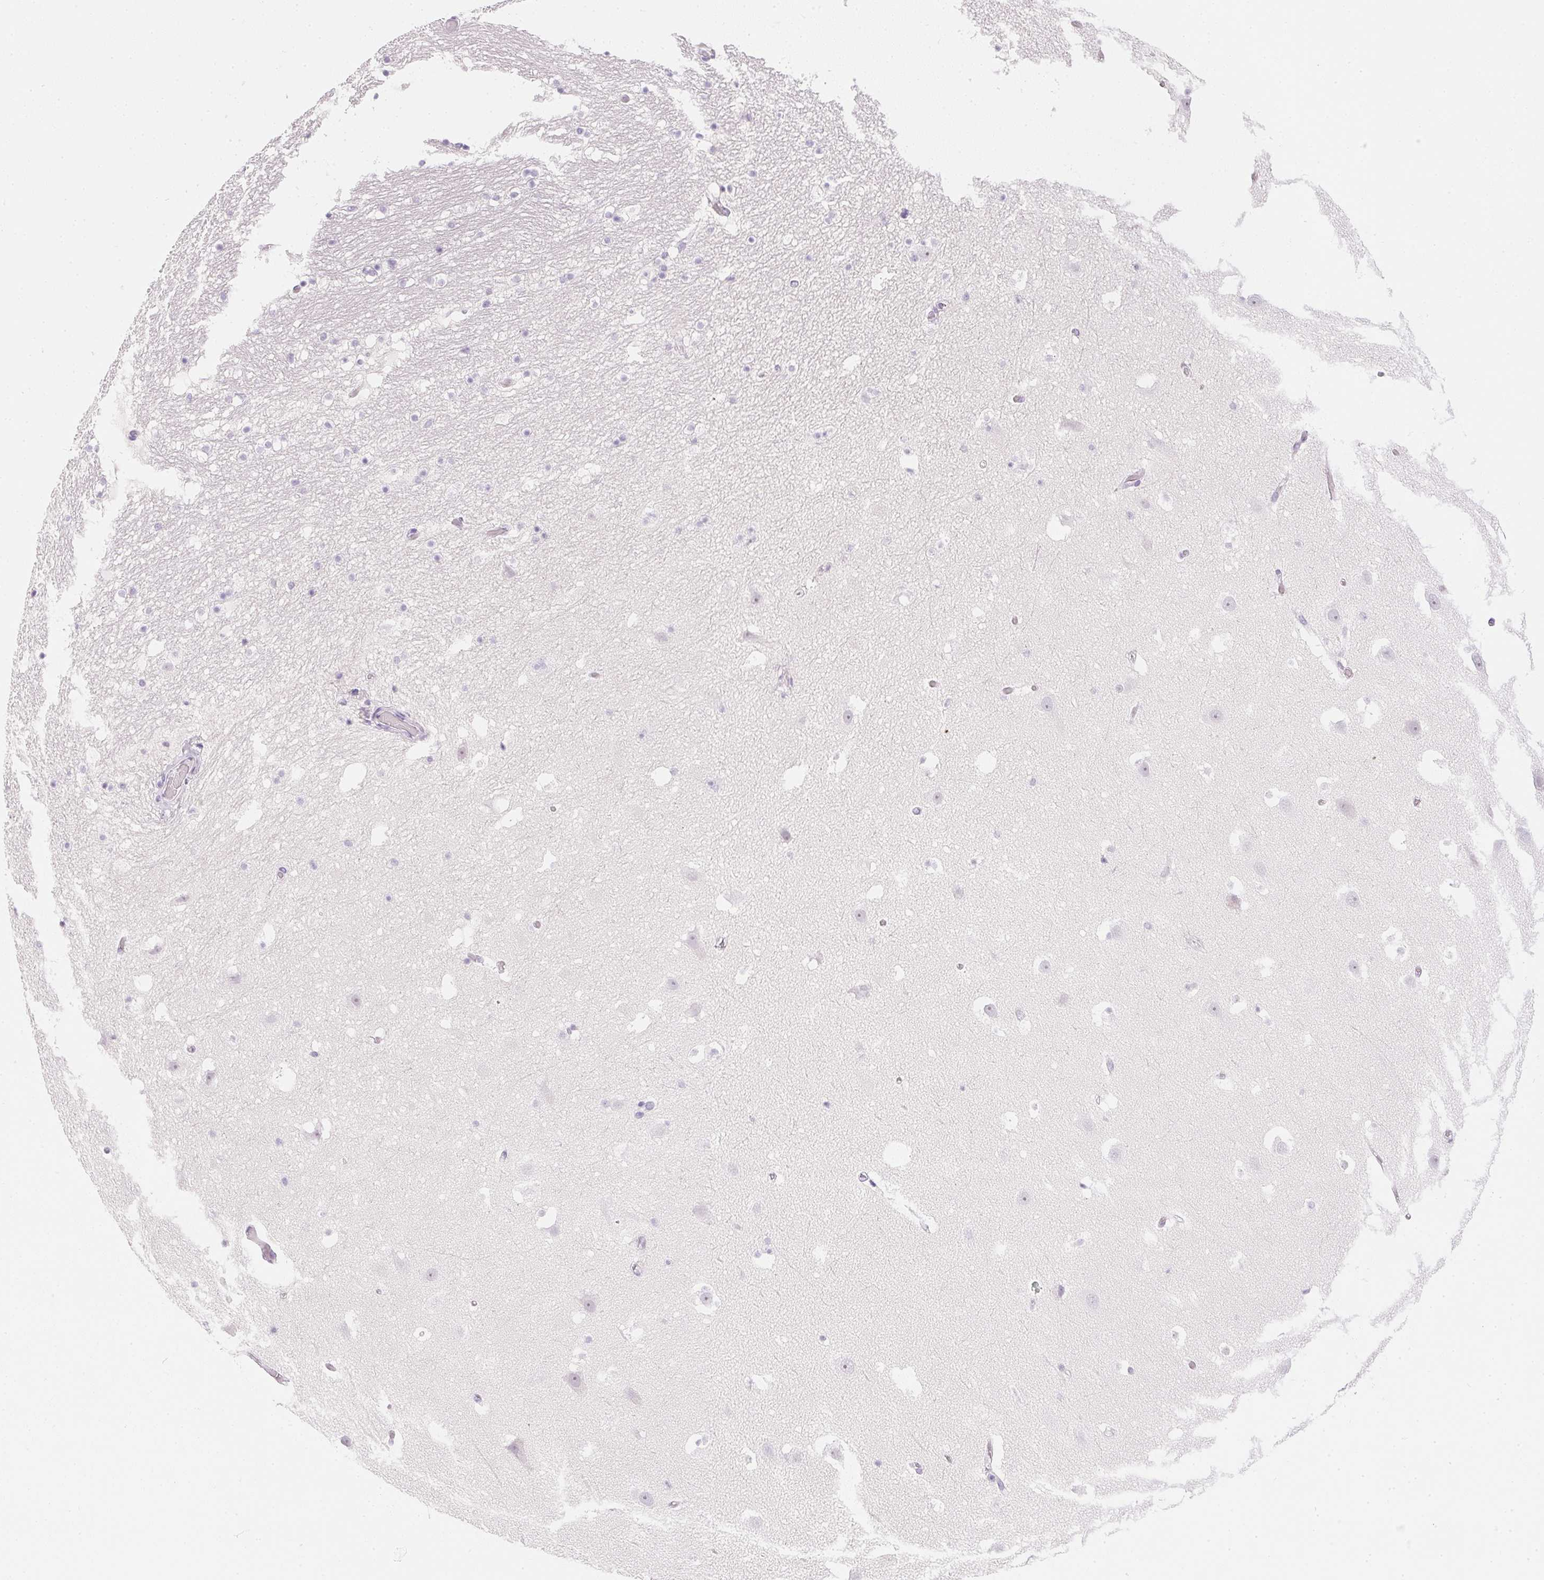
{"staining": {"intensity": "negative", "quantity": "none", "location": "none"}, "tissue": "hippocampus", "cell_type": "Glial cells", "image_type": "normal", "snomed": [{"axis": "morphology", "description": "Normal tissue, NOS"}, {"axis": "topography", "description": "Hippocampus"}], "caption": "DAB immunohistochemical staining of unremarkable human hippocampus demonstrates no significant expression in glial cells.", "gene": "PPY", "patient": {"sex": "male", "age": 26}}